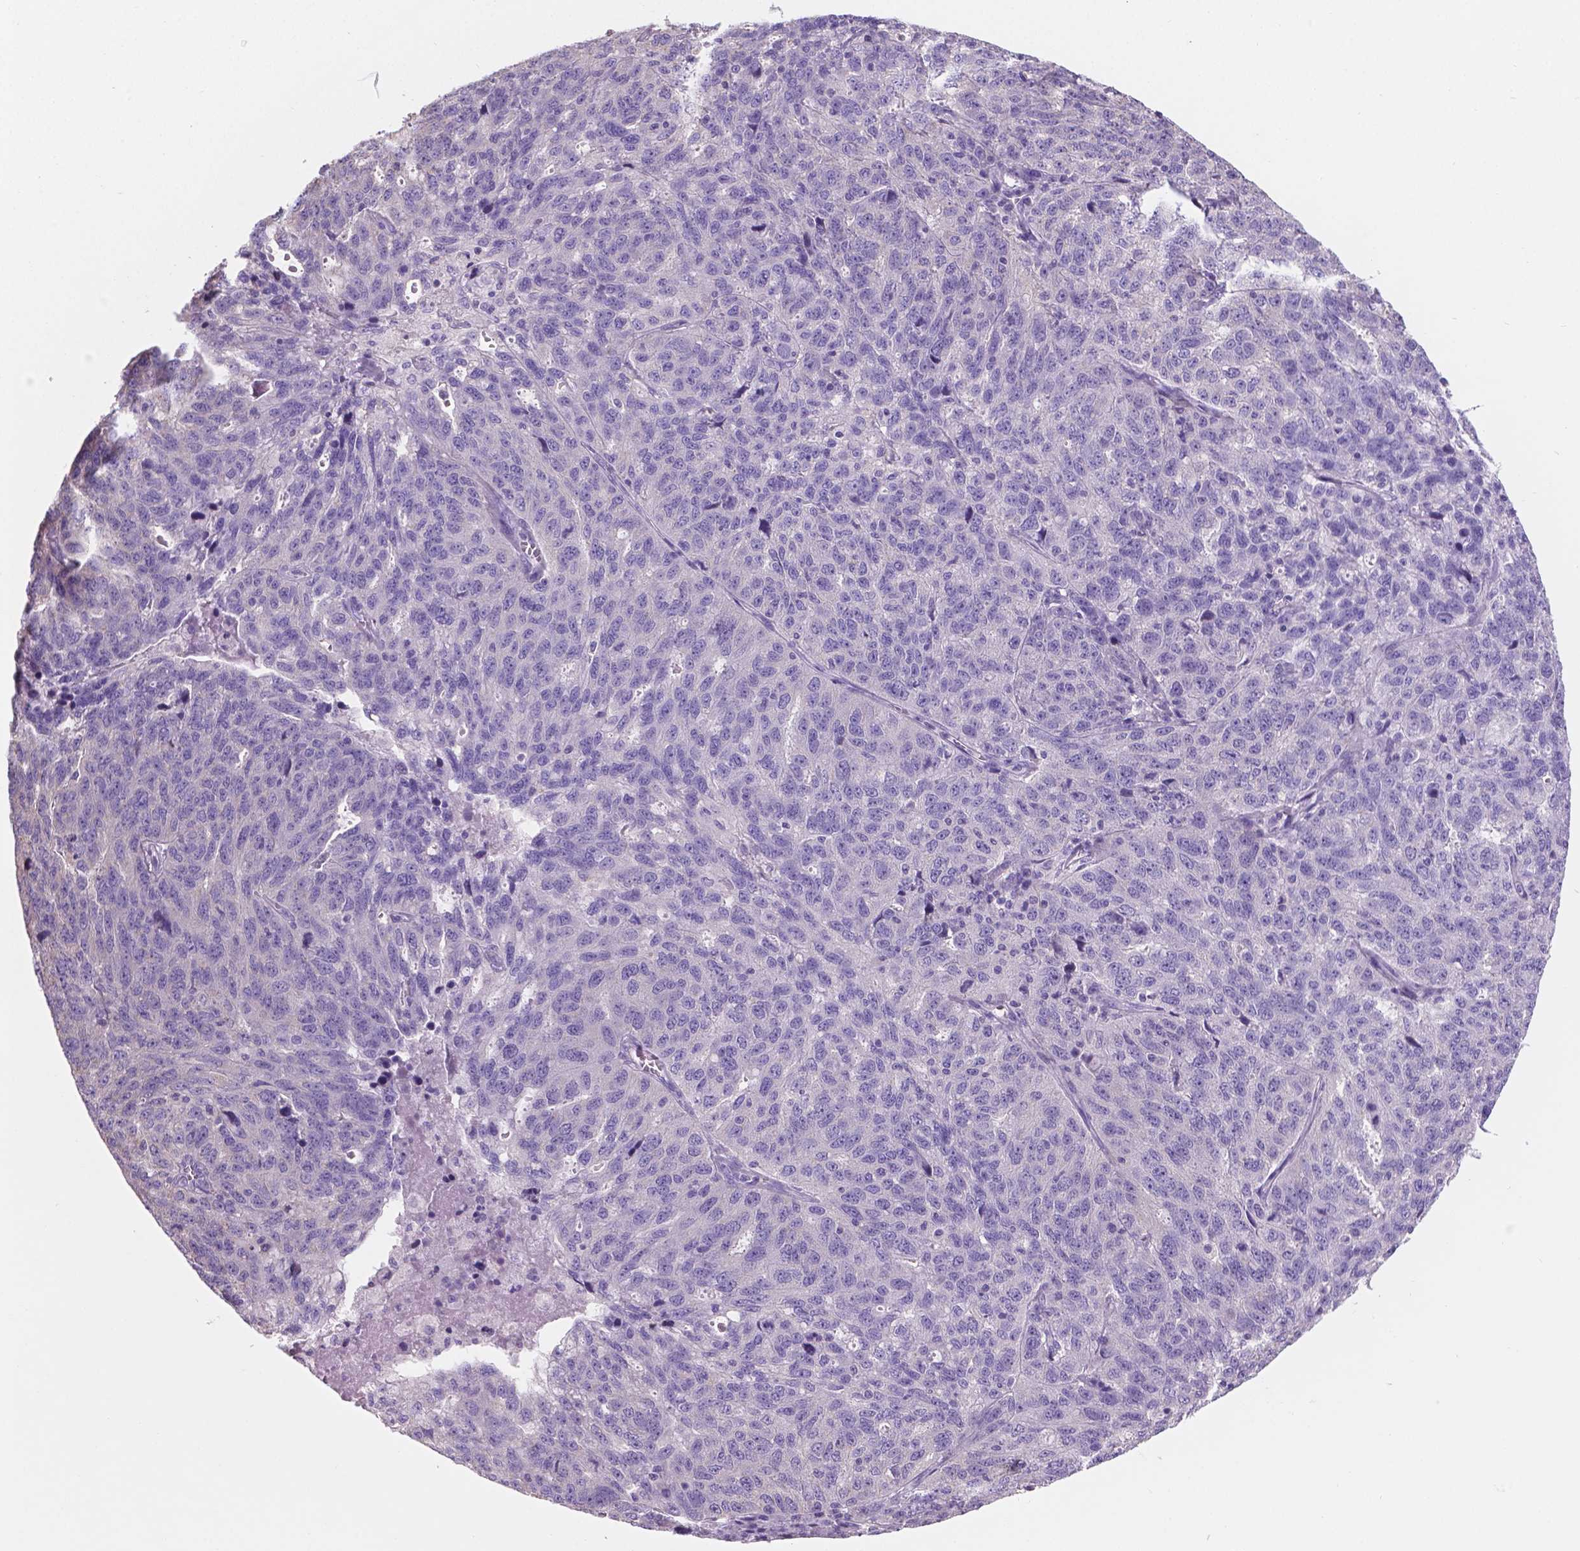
{"staining": {"intensity": "negative", "quantity": "none", "location": "none"}, "tissue": "ovarian cancer", "cell_type": "Tumor cells", "image_type": "cancer", "snomed": [{"axis": "morphology", "description": "Cystadenocarcinoma, serous, NOS"}, {"axis": "topography", "description": "Ovary"}], "caption": "Human ovarian cancer (serous cystadenocarcinoma) stained for a protein using immunohistochemistry exhibits no positivity in tumor cells.", "gene": "SBSN", "patient": {"sex": "female", "age": 71}}